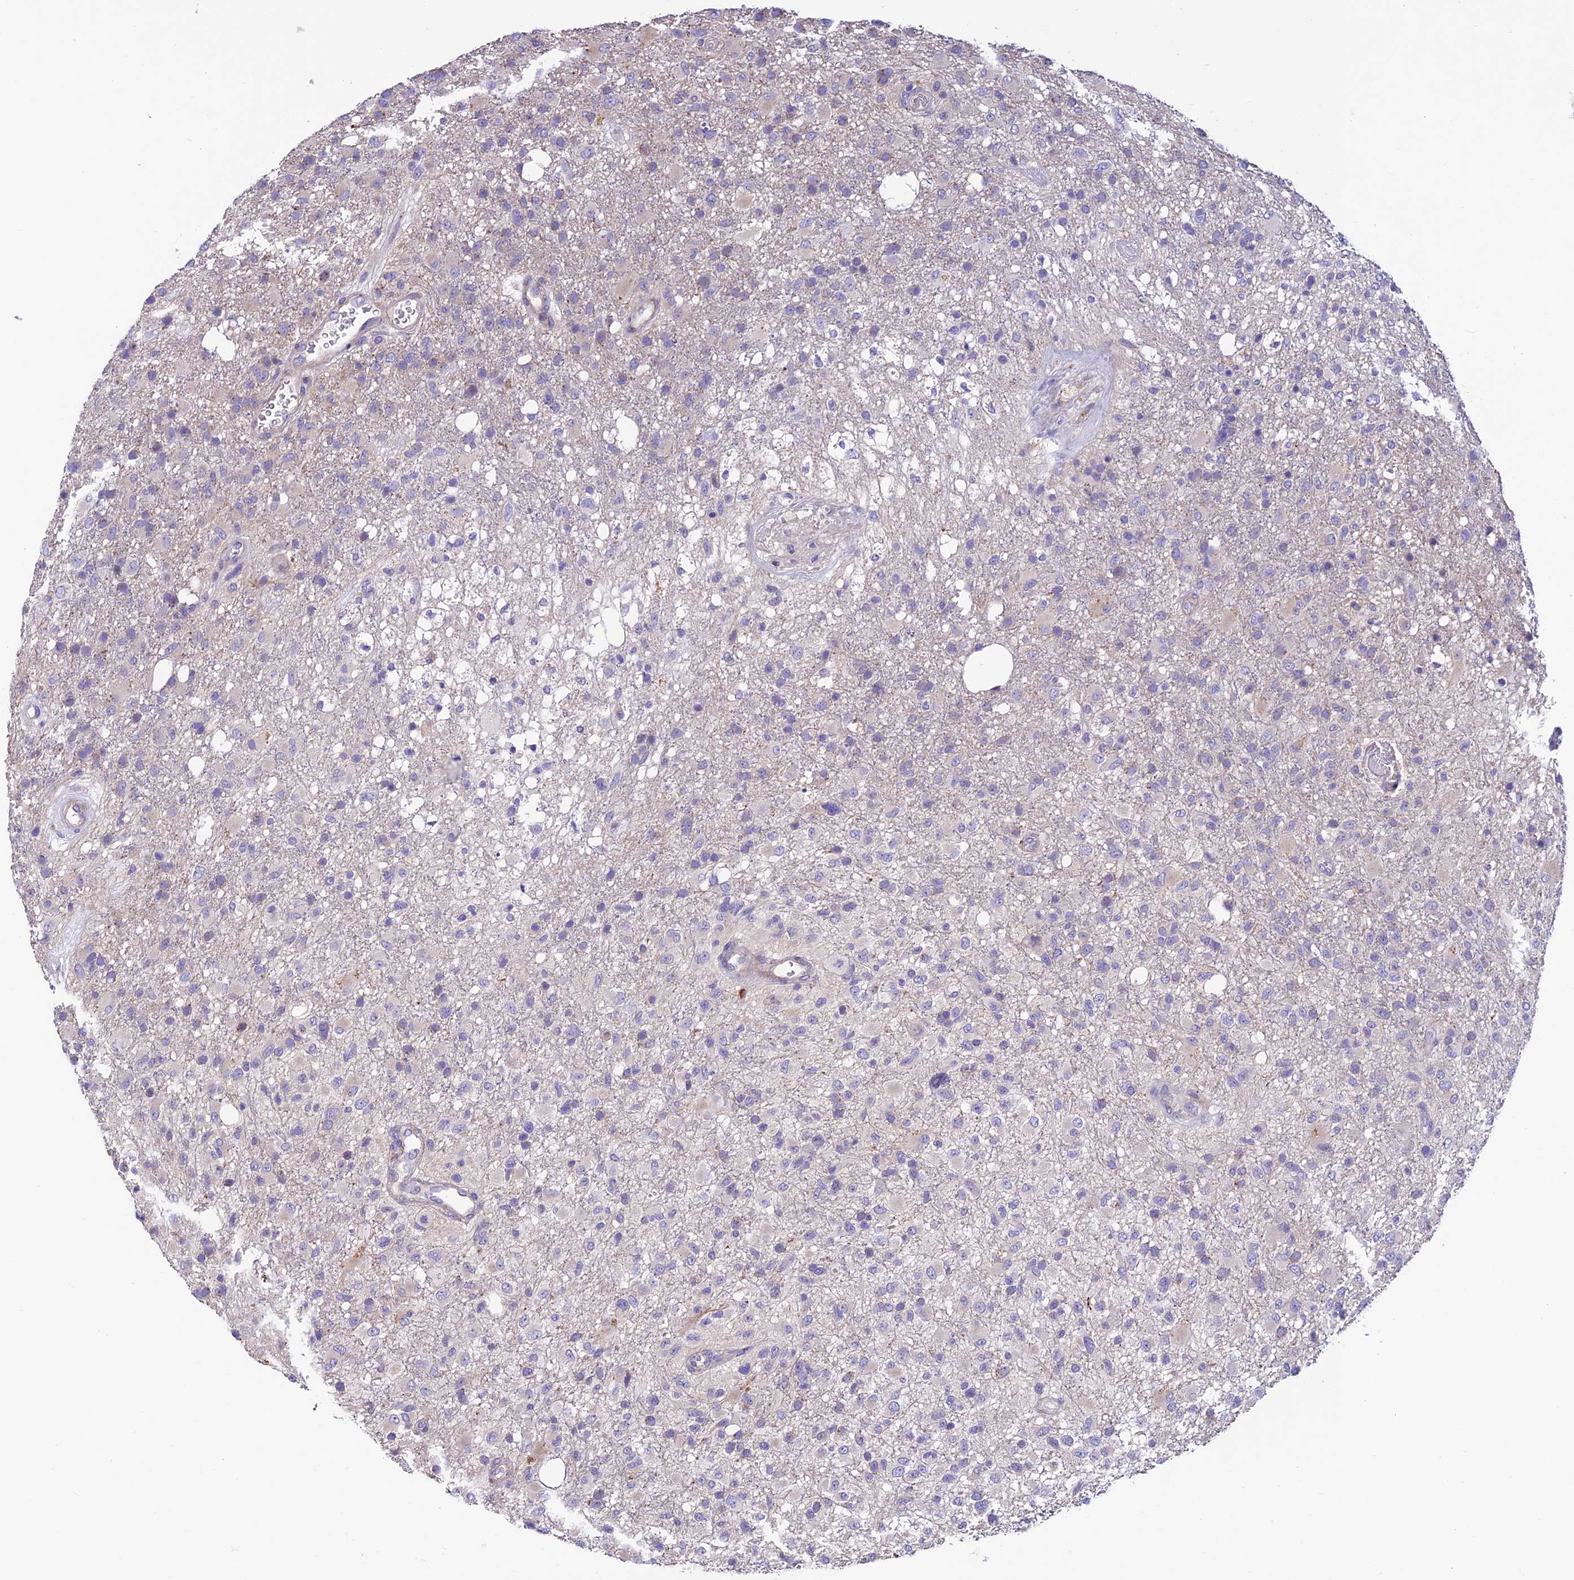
{"staining": {"intensity": "negative", "quantity": "none", "location": "none"}, "tissue": "glioma", "cell_type": "Tumor cells", "image_type": "cancer", "snomed": [{"axis": "morphology", "description": "Glioma, malignant, High grade"}, {"axis": "topography", "description": "Brain"}], "caption": "Immunohistochemistry of human glioma exhibits no expression in tumor cells.", "gene": "FAM178B", "patient": {"sex": "female", "age": 74}}